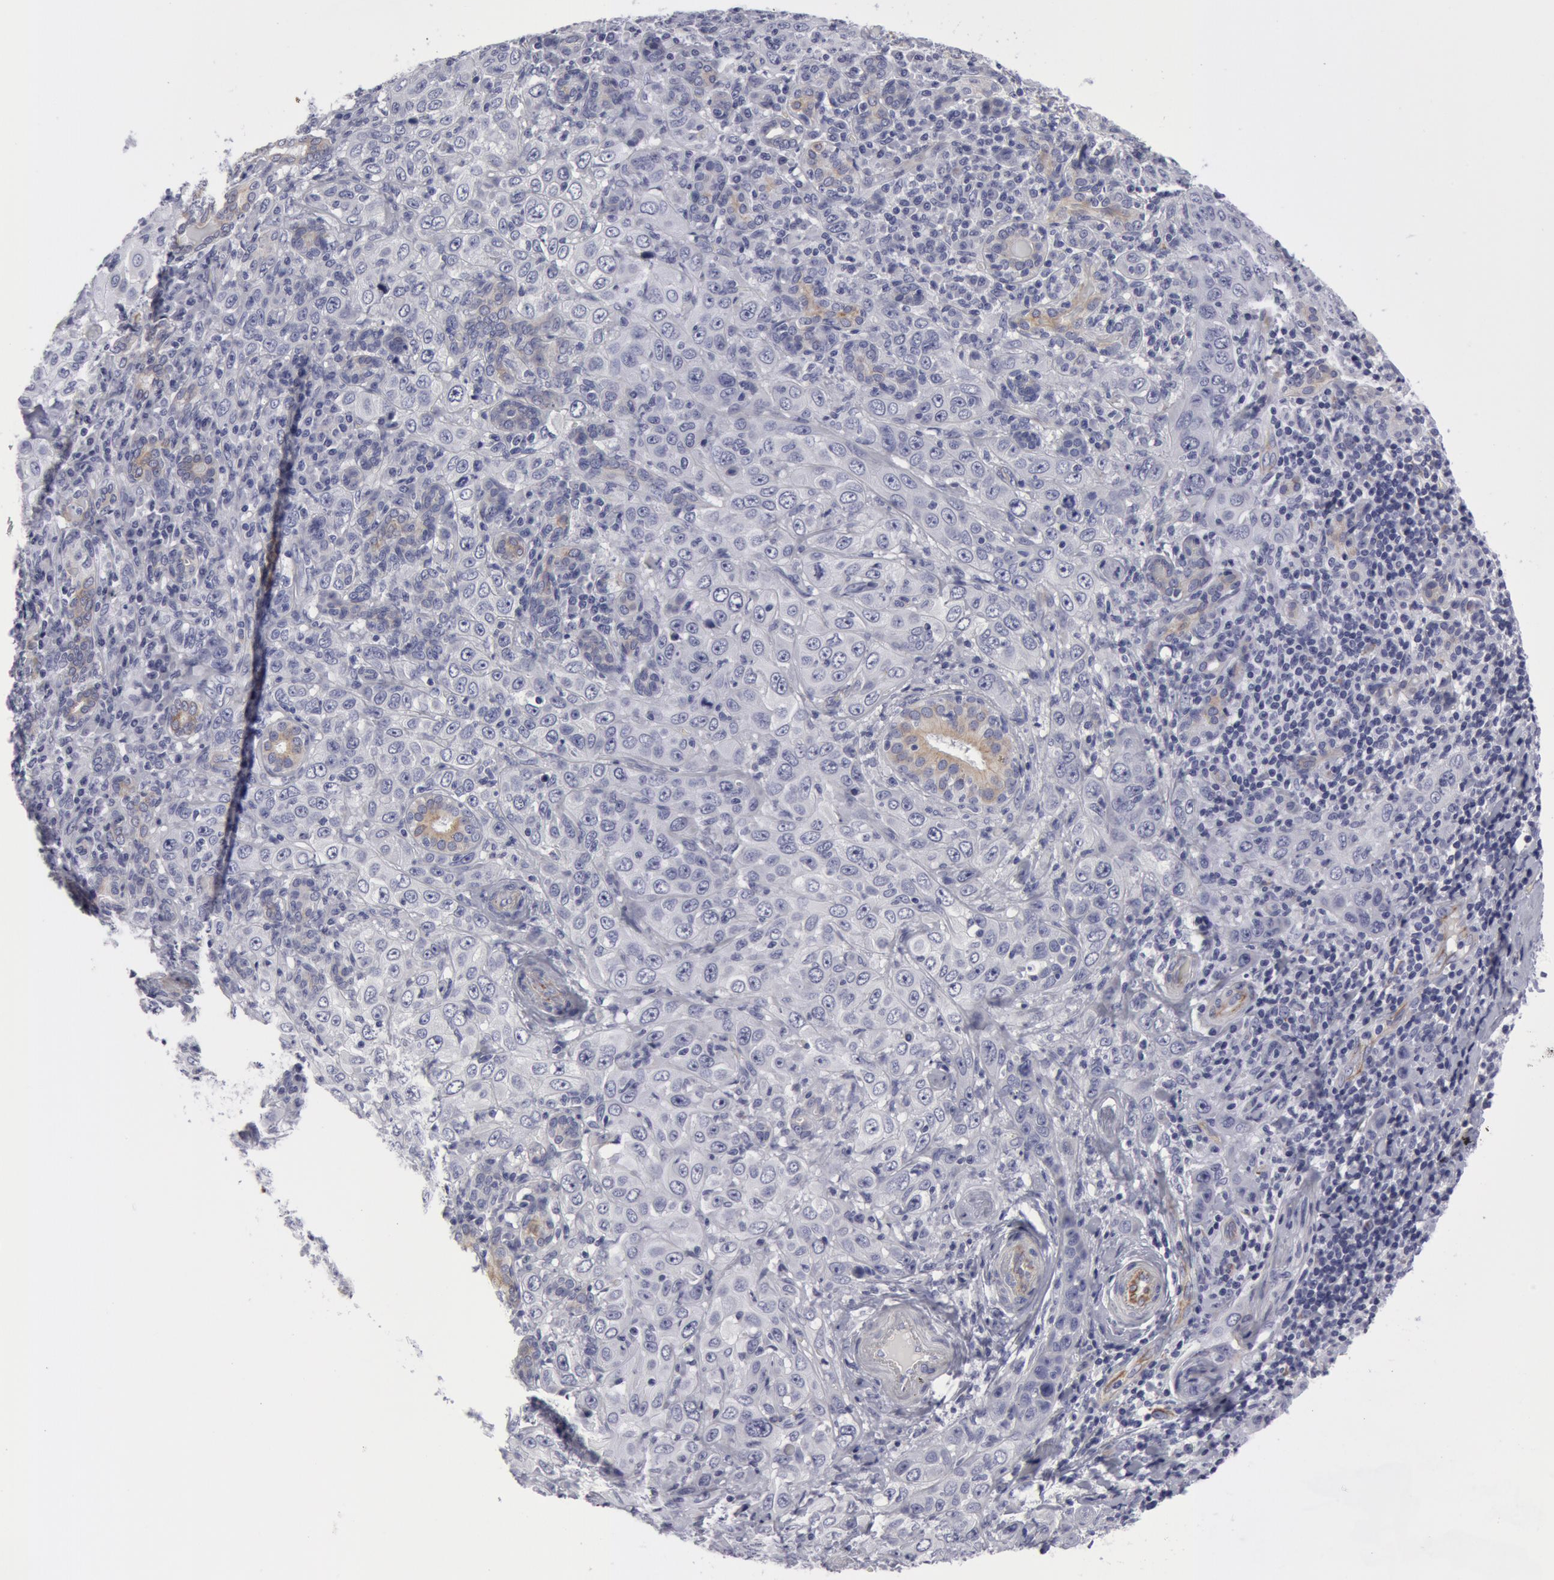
{"staining": {"intensity": "negative", "quantity": "none", "location": "none"}, "tissue": "skin cancer", "cell_type": "Tumor cells", "image_type": "cancer", "snomed": [{"axis": "morphology", "description": "Squamous cell carcinoma, NOS"}, {"axis": "topography", "description": "Skin"}], "caption": "The image shows no staining of tumor cells in skin cancer.", "gene": "SMC1B", "patient": {"sex": "male", "age": 84}}